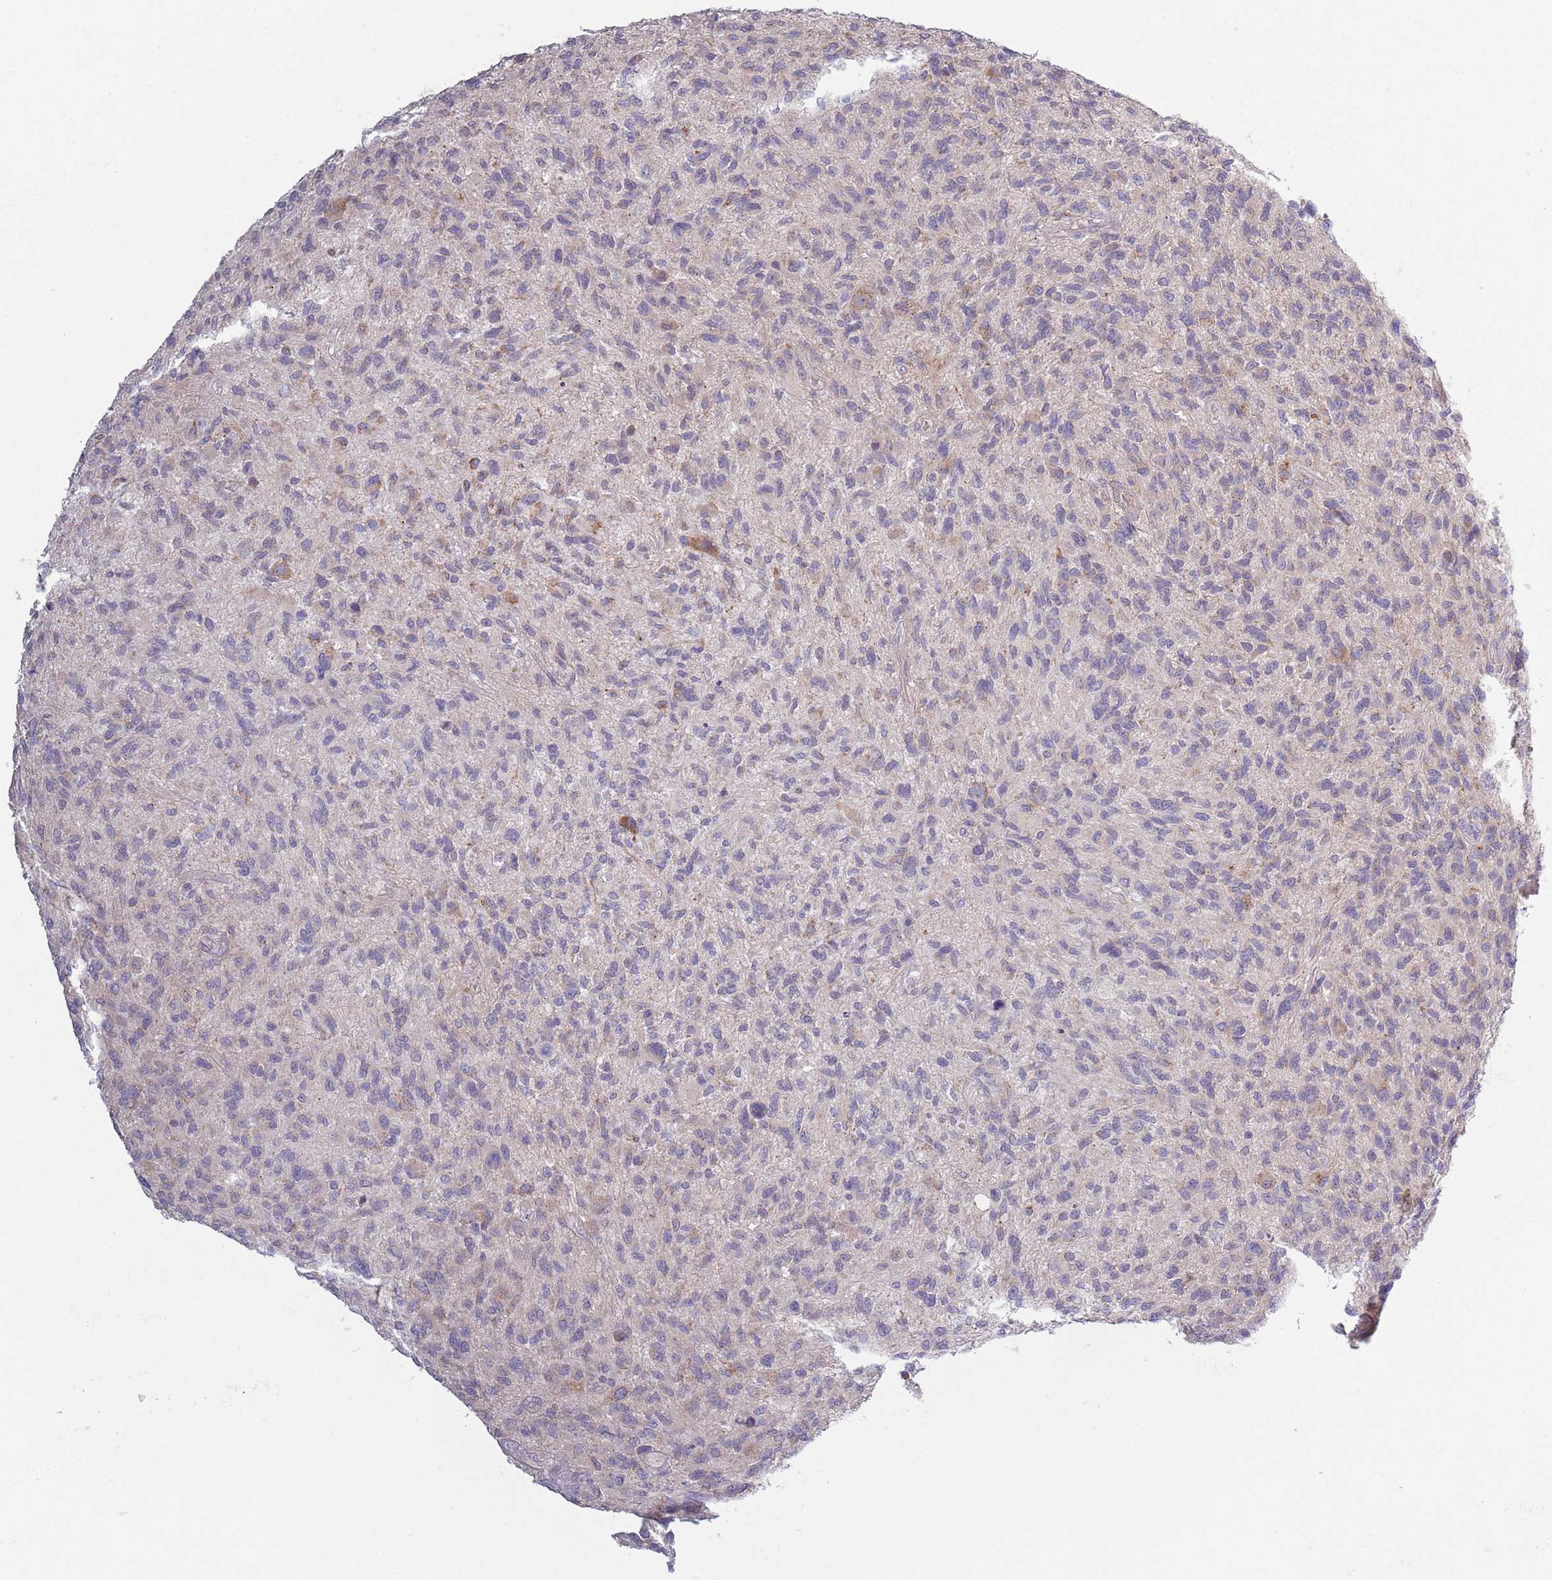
{"staining": {"intensity": "weak", "quantity": "<25%", "location": "cytoplasmic/membranous"}, "tissue": "glioma", "cell_type": "Tumor cells", "image_type": "cancer", "snomed": [{"axis": "morphology", "description": "Glioma, malignant, High grade"}, {"axis": "topography", "description": "Brain"}], "caption": "Immunohistochemistry image of neoplastic tissue: glioma stained with DAB demonstrates no significant protein staining in tumor cells. (Brightfield microscopy of DAB (3,3'-diaminobenzidine) immunohistochemistry at high magnification).", "gene": "COQ5", "patient": {"sex": "male", "age": 47}}